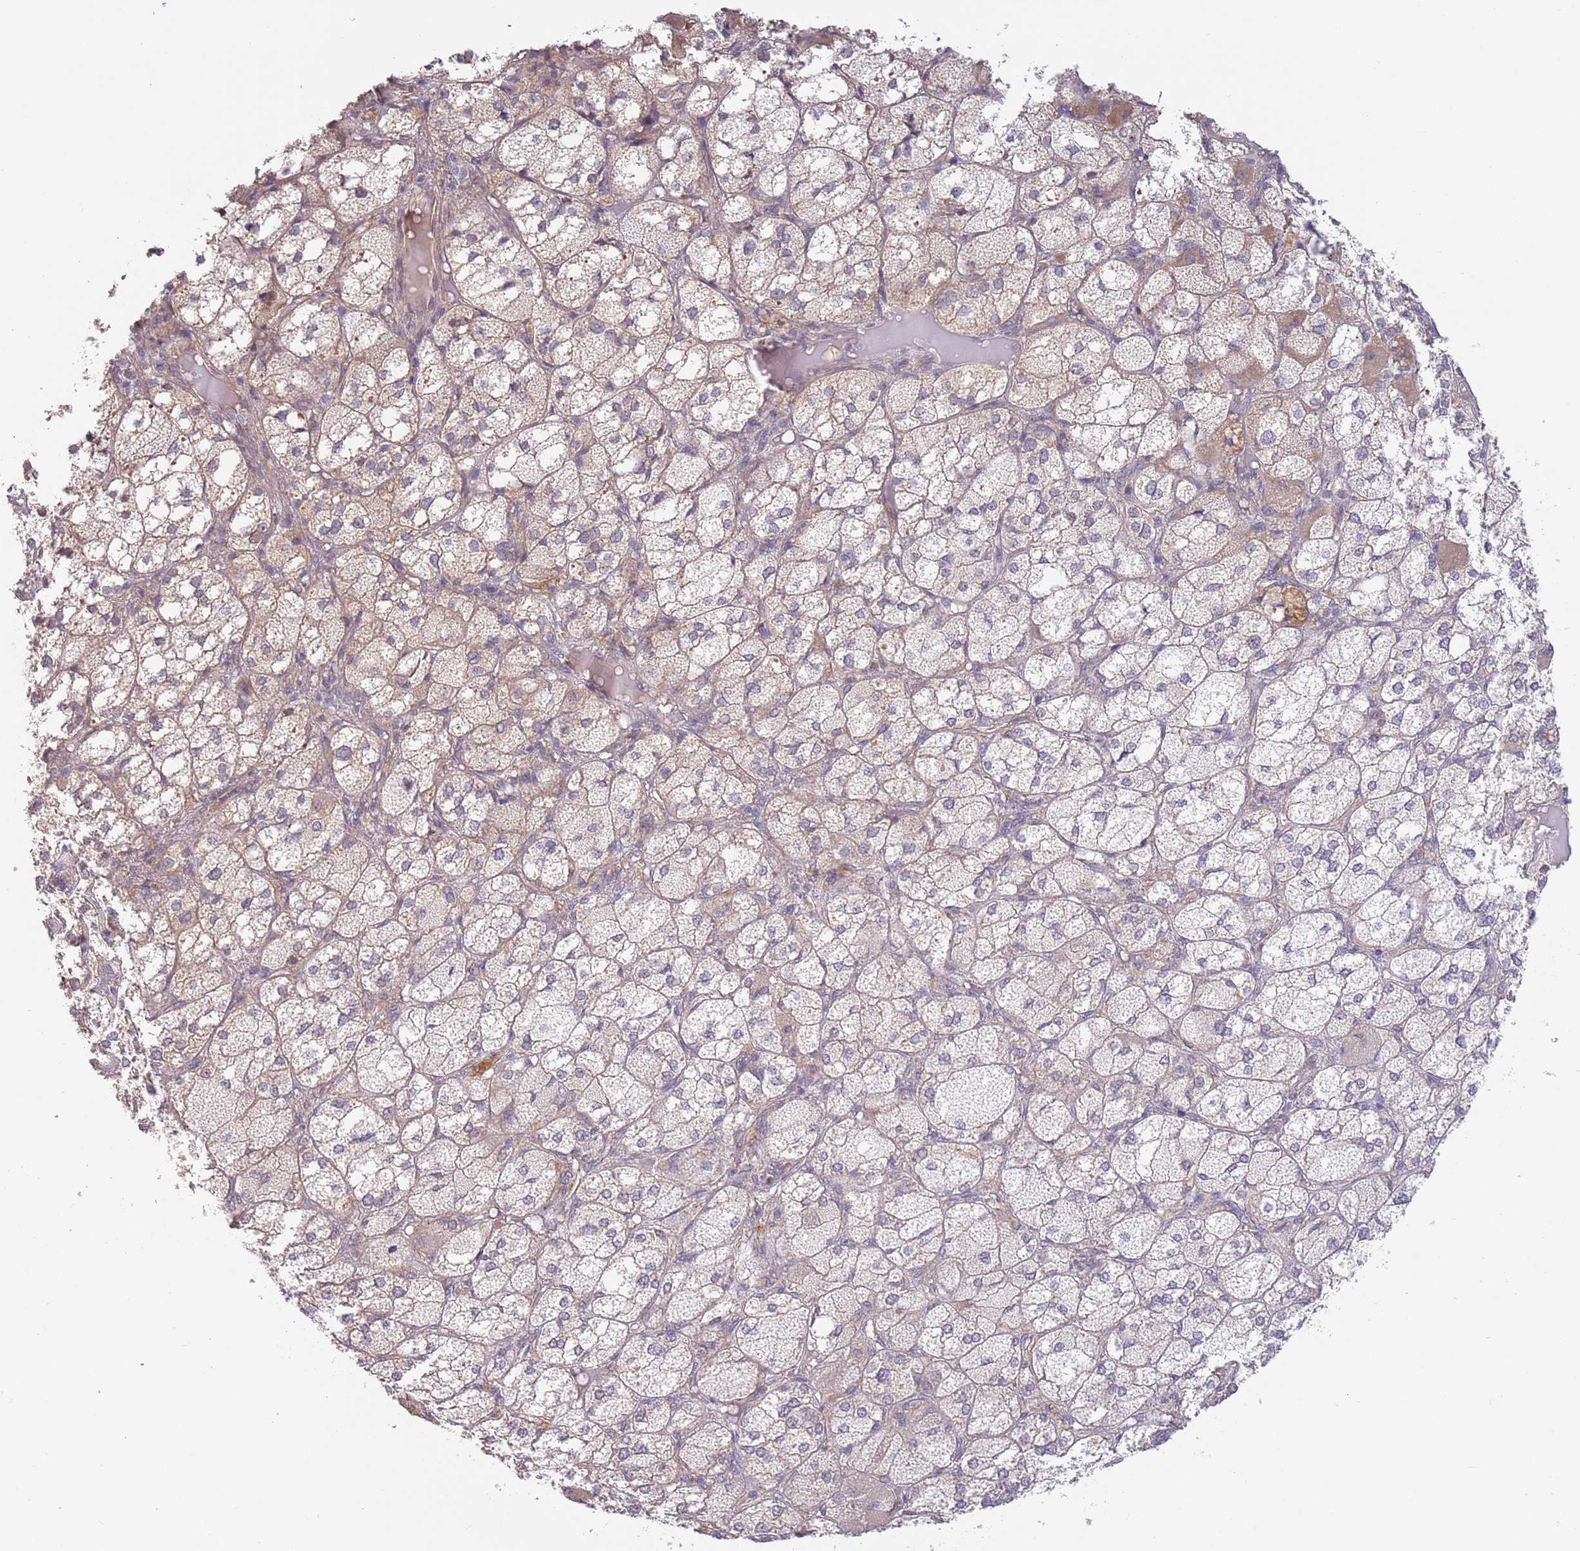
{"staining": {"intensity": "moderate", "quantity": "25%-75%", "location": "cytoplasmic/membranous"}, "tissue": "adrenal gland", "cell_type": "Glandular cells", "image_type": "normal", "snomed": [{"axis": "morphology", "description": "Normal tissue, NOS"}, {"axis": "topography", "description": "Adrenal gland"}], "caption": "Immunohistochemical staining of normal adrenal gland exhibits moderate cytoplasmic/membranous protein positivity in about 25%-75% of glandular cells. Immunohistochemistry (ihc) stains the protein in brown and the nuclei are stained blue.", "gene": "SAV1", "patient": {"sex": "female", "age": 61}}